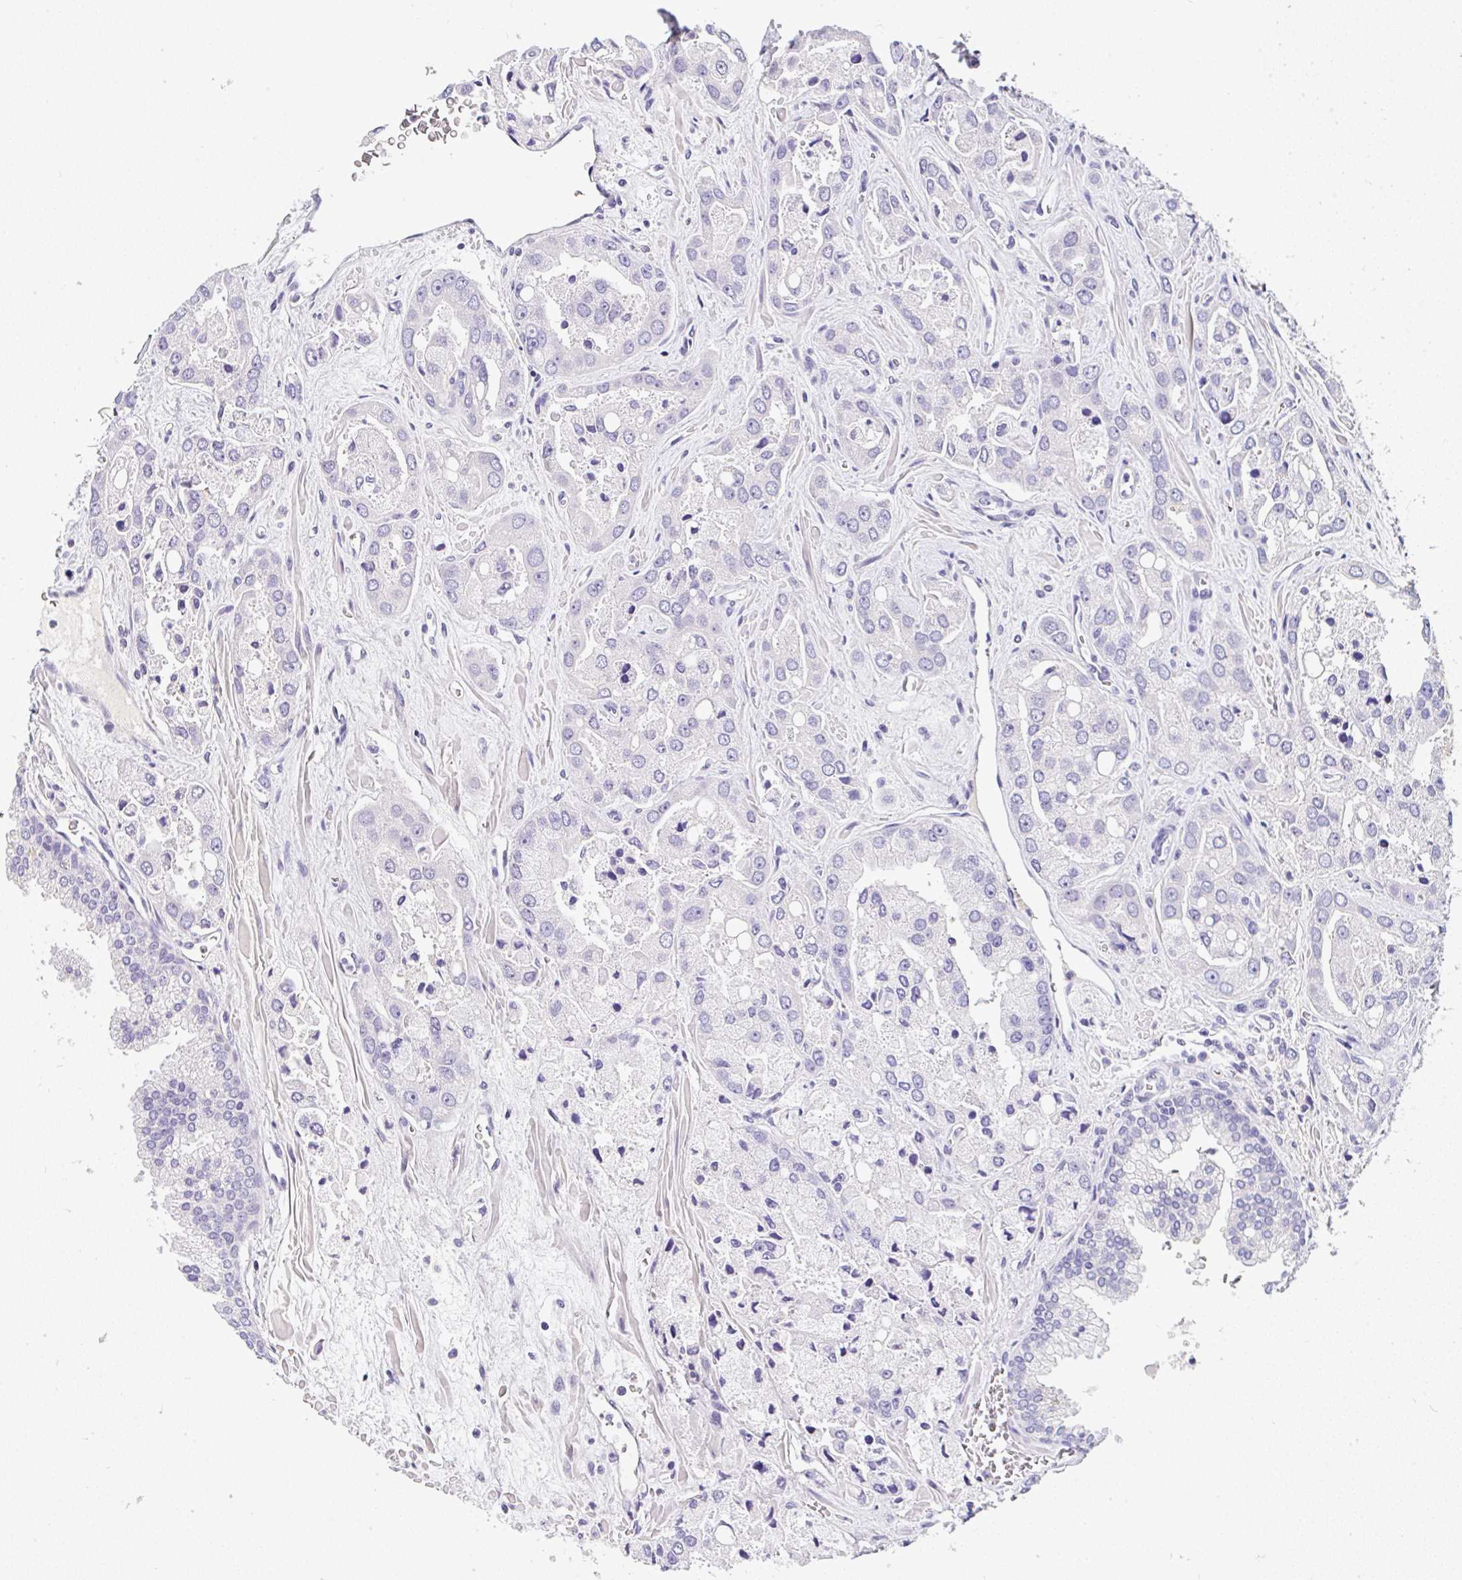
{"staining": {"intensity": "negative", "quantity": "none", "location": "none"}, "tissue": "prostate cancer", "cell_type": "Tumor cells", "image_type": "cancer", "snomed": [{"axis": "morphology", "description": "Normal tissue, NOS"}, {"axis": "morphology", "description": "Adenocarcinoma, High grade"}, {"axis": "topography", "description": "Prostate"}, {"axis": "topography", "description": "Peripheral nerve tissue"}], "caption": "Immunohistochemistry (IHC) photomicrograph of prostate cancer stained for a protein (brown), which exhibits no positivity in tumor cells.", "gene": "SERPINE3", "patient": {"sex": "male", "age": 68}}